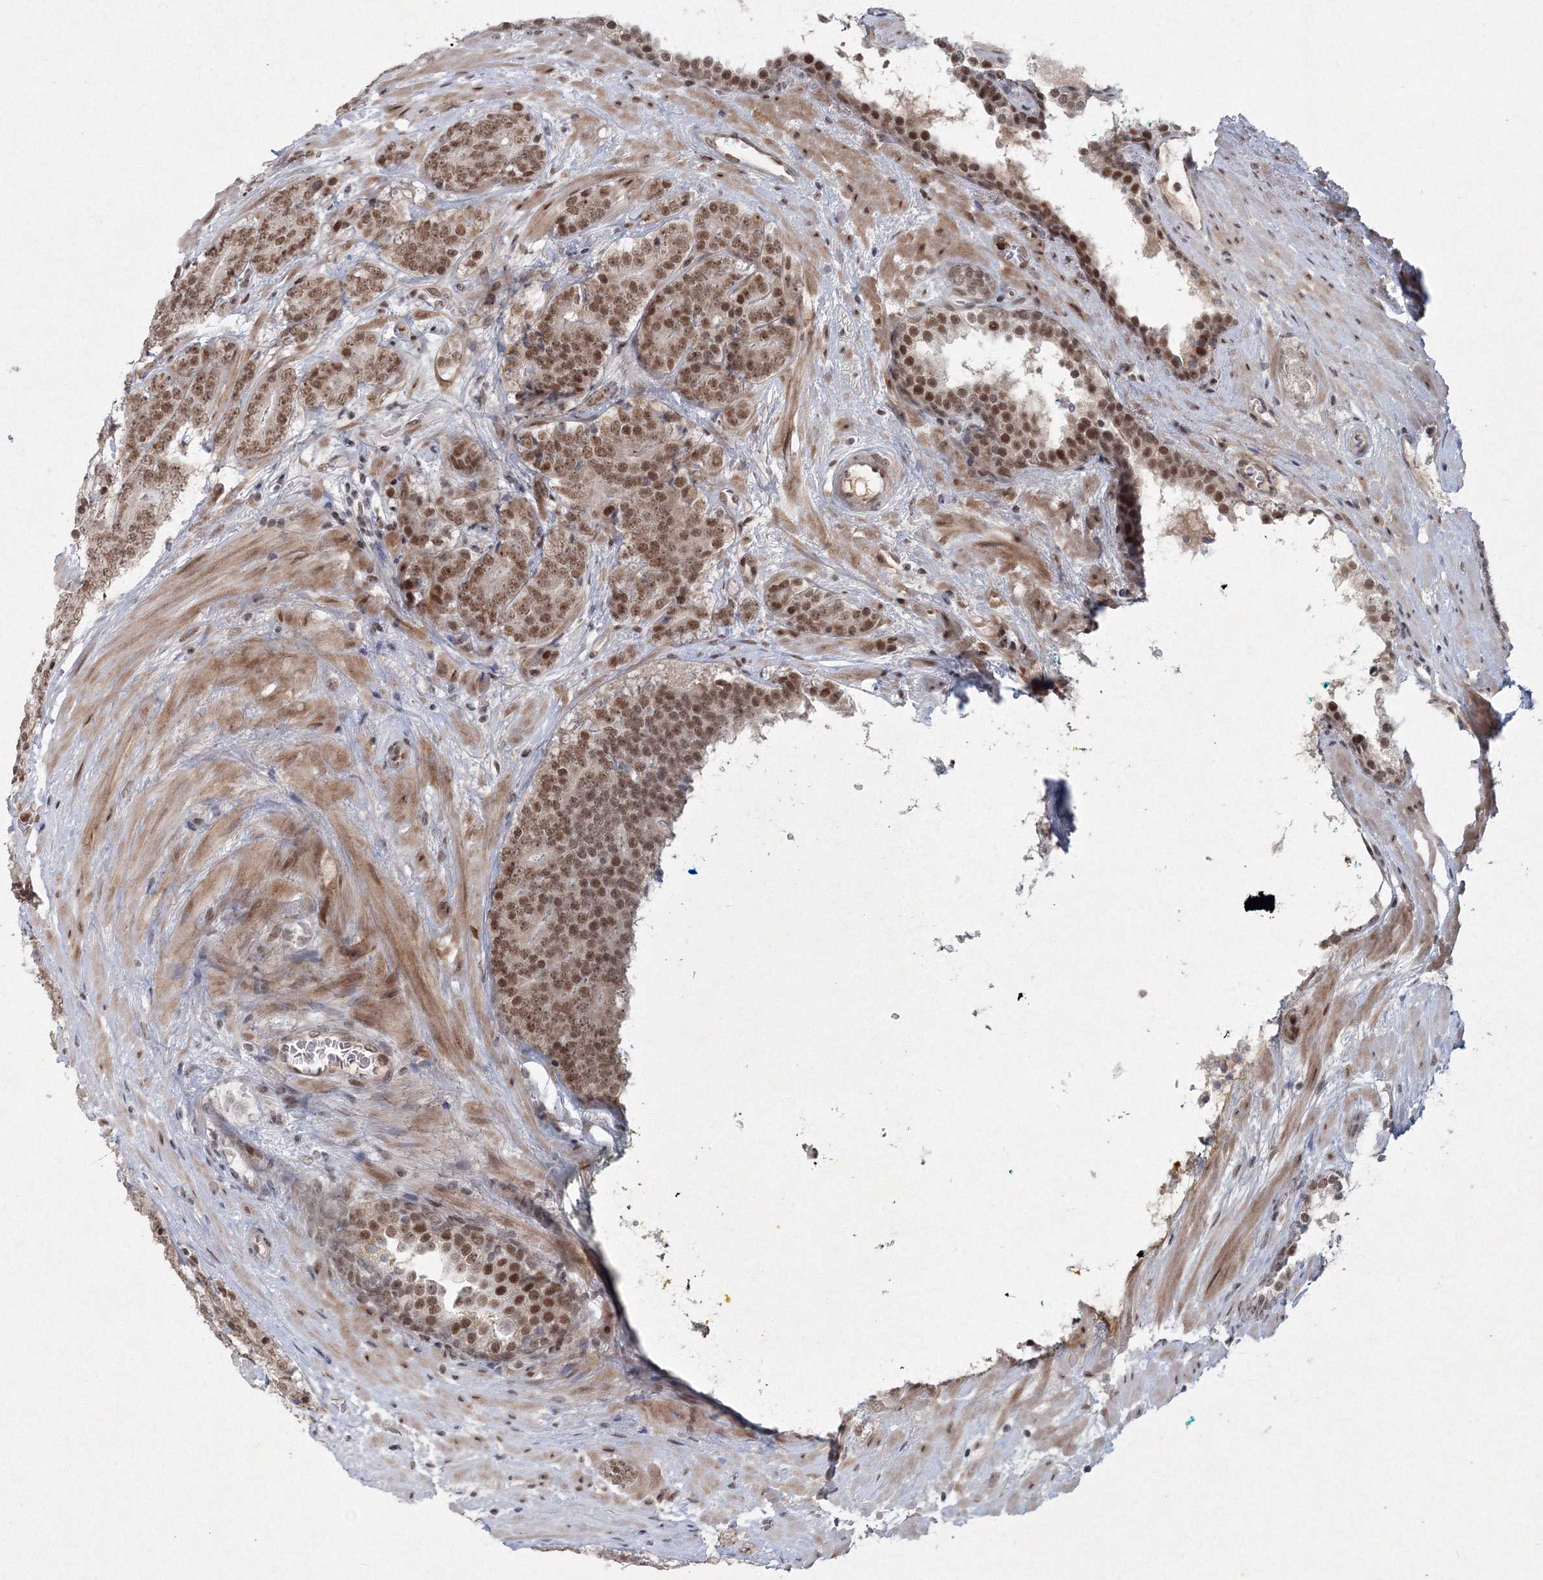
{"staining": {"intensity": "moderate", "quantity": ">75%", "location": "nuclear"}, "tissue": "prostate cancer", "cell_type": "Tumor cells", "image_type": "cancer", "snomed": [{"axis": "morphology", "description": "Adenocarcinoma, High grade"}, {"axis": "topography", "description": "Prostate"}], "caption": "This photomicrograph demonstrates adenocarcinoma (high-grade) (prostate) stained with immunohistochemistry to label a protein in brown. The nuclear of tumor cells show moderate positivity for the protein. Nuclei are counter-stained blue.", "gene": "C3orf33", "patient": {"sex": "male", "age": 56}}